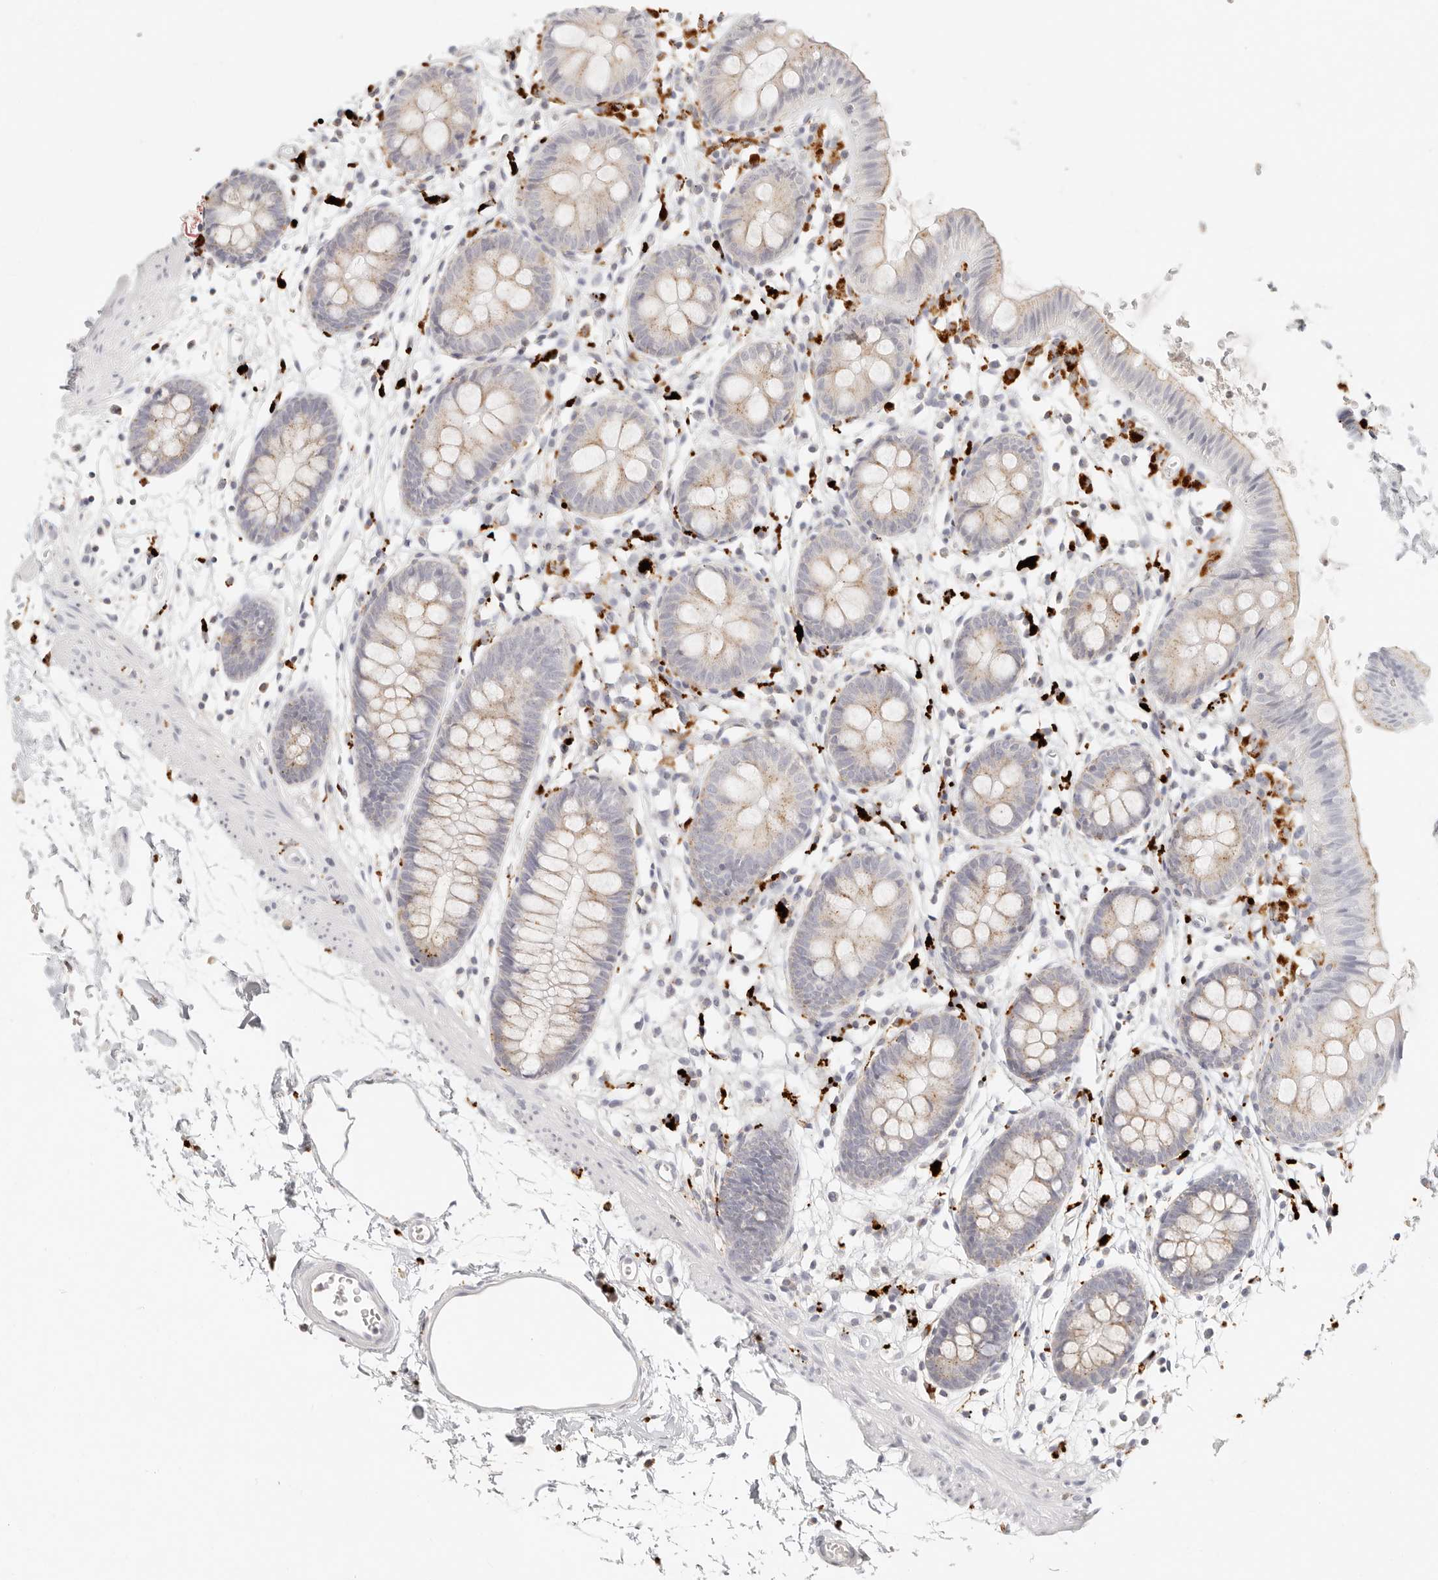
{"staining": {"intensity": "negative", "quantity": "none", "location": "none"}, "tissue": "colon", "cell_type": "Endothelial cells", "image_type": "normal", "snomed": [{"axis": "morphology", "description": "Normal tissue, NOS"}, {"axis": "topography", "description": "Colon"}], "caption": "Image shows no significant protein expression in endothelial cells of benign colon.", "gene": "RNASET2", "patient": {"sex": "male", "age": 56}}